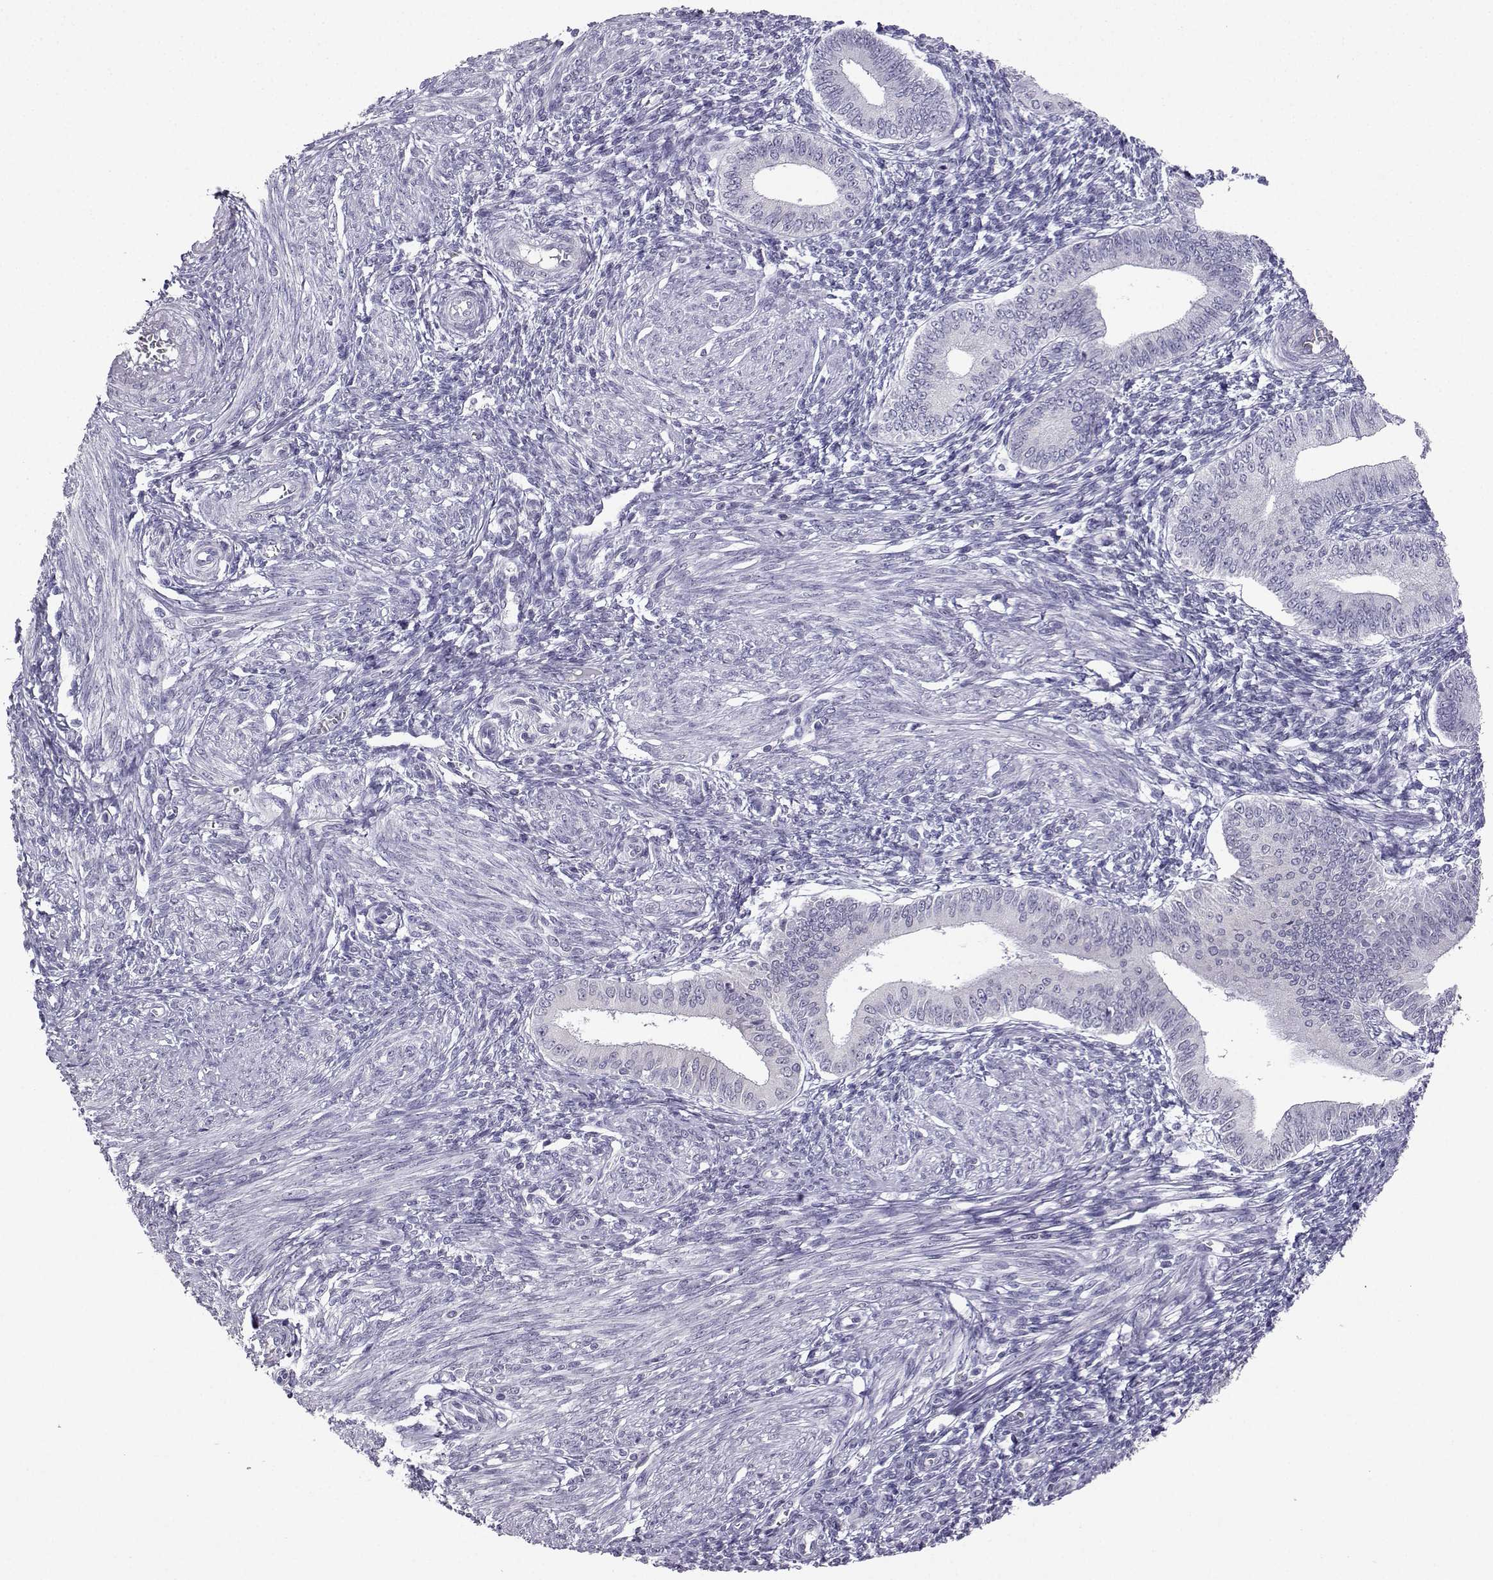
{"staining": {"intensity": "negative", "quantity": "none", "location": "none"}, "tissue": "endometrium", "cell_type": "Cells in endometrial stroma", "image_type": "normal", "snomed": [{"axis": "morphology", "description": "Normal tissue, NOS"}, {"axis": "topography", "description": "Endometrium"}], "caption": "Immunohistochemistry of normal endometrium demonstrates no positivity in cells in endometrial stroma. (DAB (3,3'-diaminobenzidine) immunohistochemistry (IHC) with hematoxylin counter stain).", "gene": "TBR1", "patient": {"sex": "female", "age": 42}}